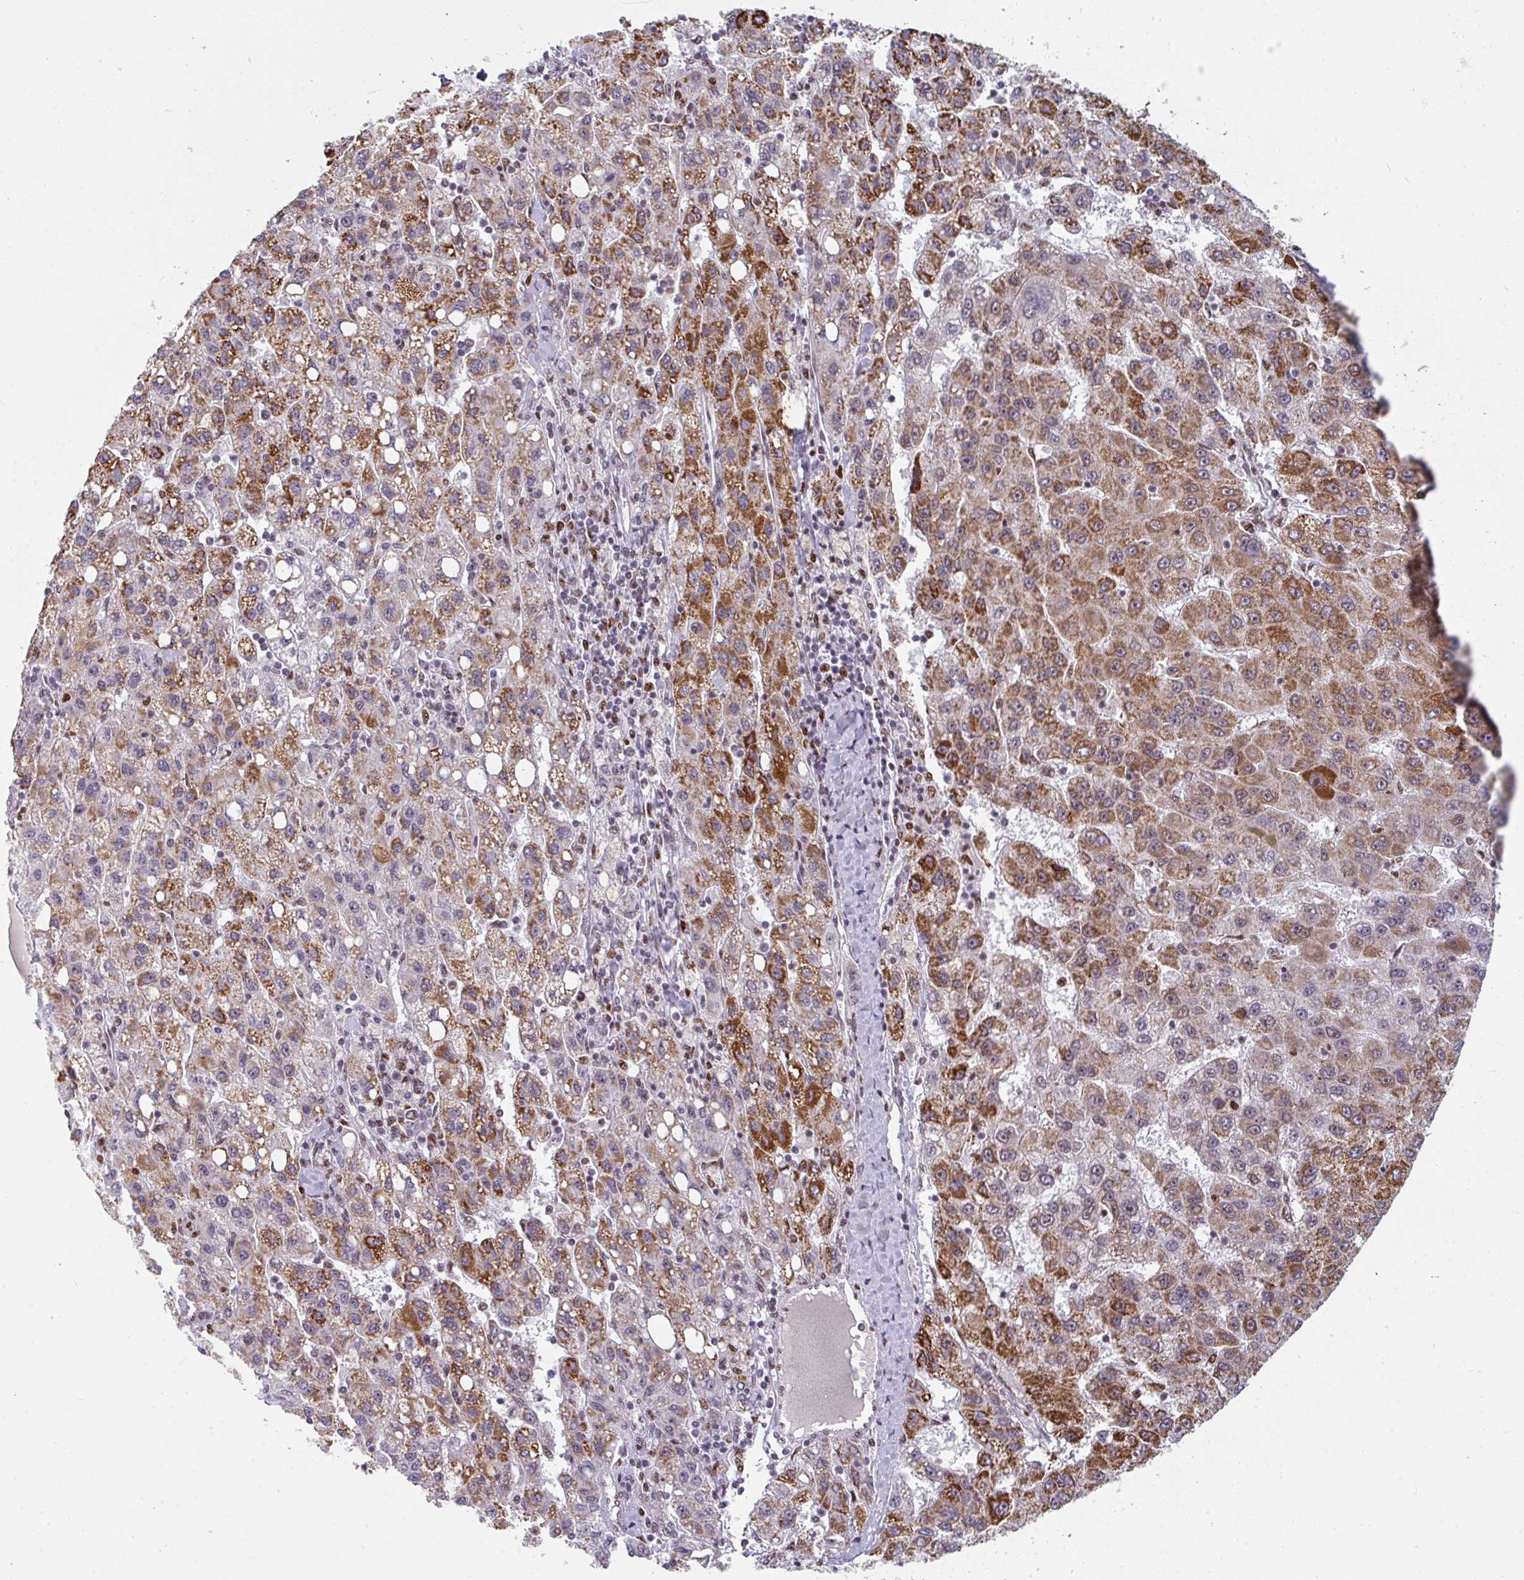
{"staining": {"intensity": "moderate", "quantity": "25%-75%", "location": "cytoplasmic/membranous"}, "tissue": "liver cancer", "cell_type": "Tumor cells", "image_type": "cancer", "snomed": [{"axis": "morphology", "description": "Carcinoma, Hepatocellular, NOS"}, {"axis": "topography", "description": "Liver"}], "caption": "Human liver hepatocellular carcinoma stained for a protein (brown) reveals moderate cytoplasmic/membranous positive positivity in approximately 25%-75% of tumor cells.", "gene": "RAD50", "patient": {"sex": "female", "age": 82}}